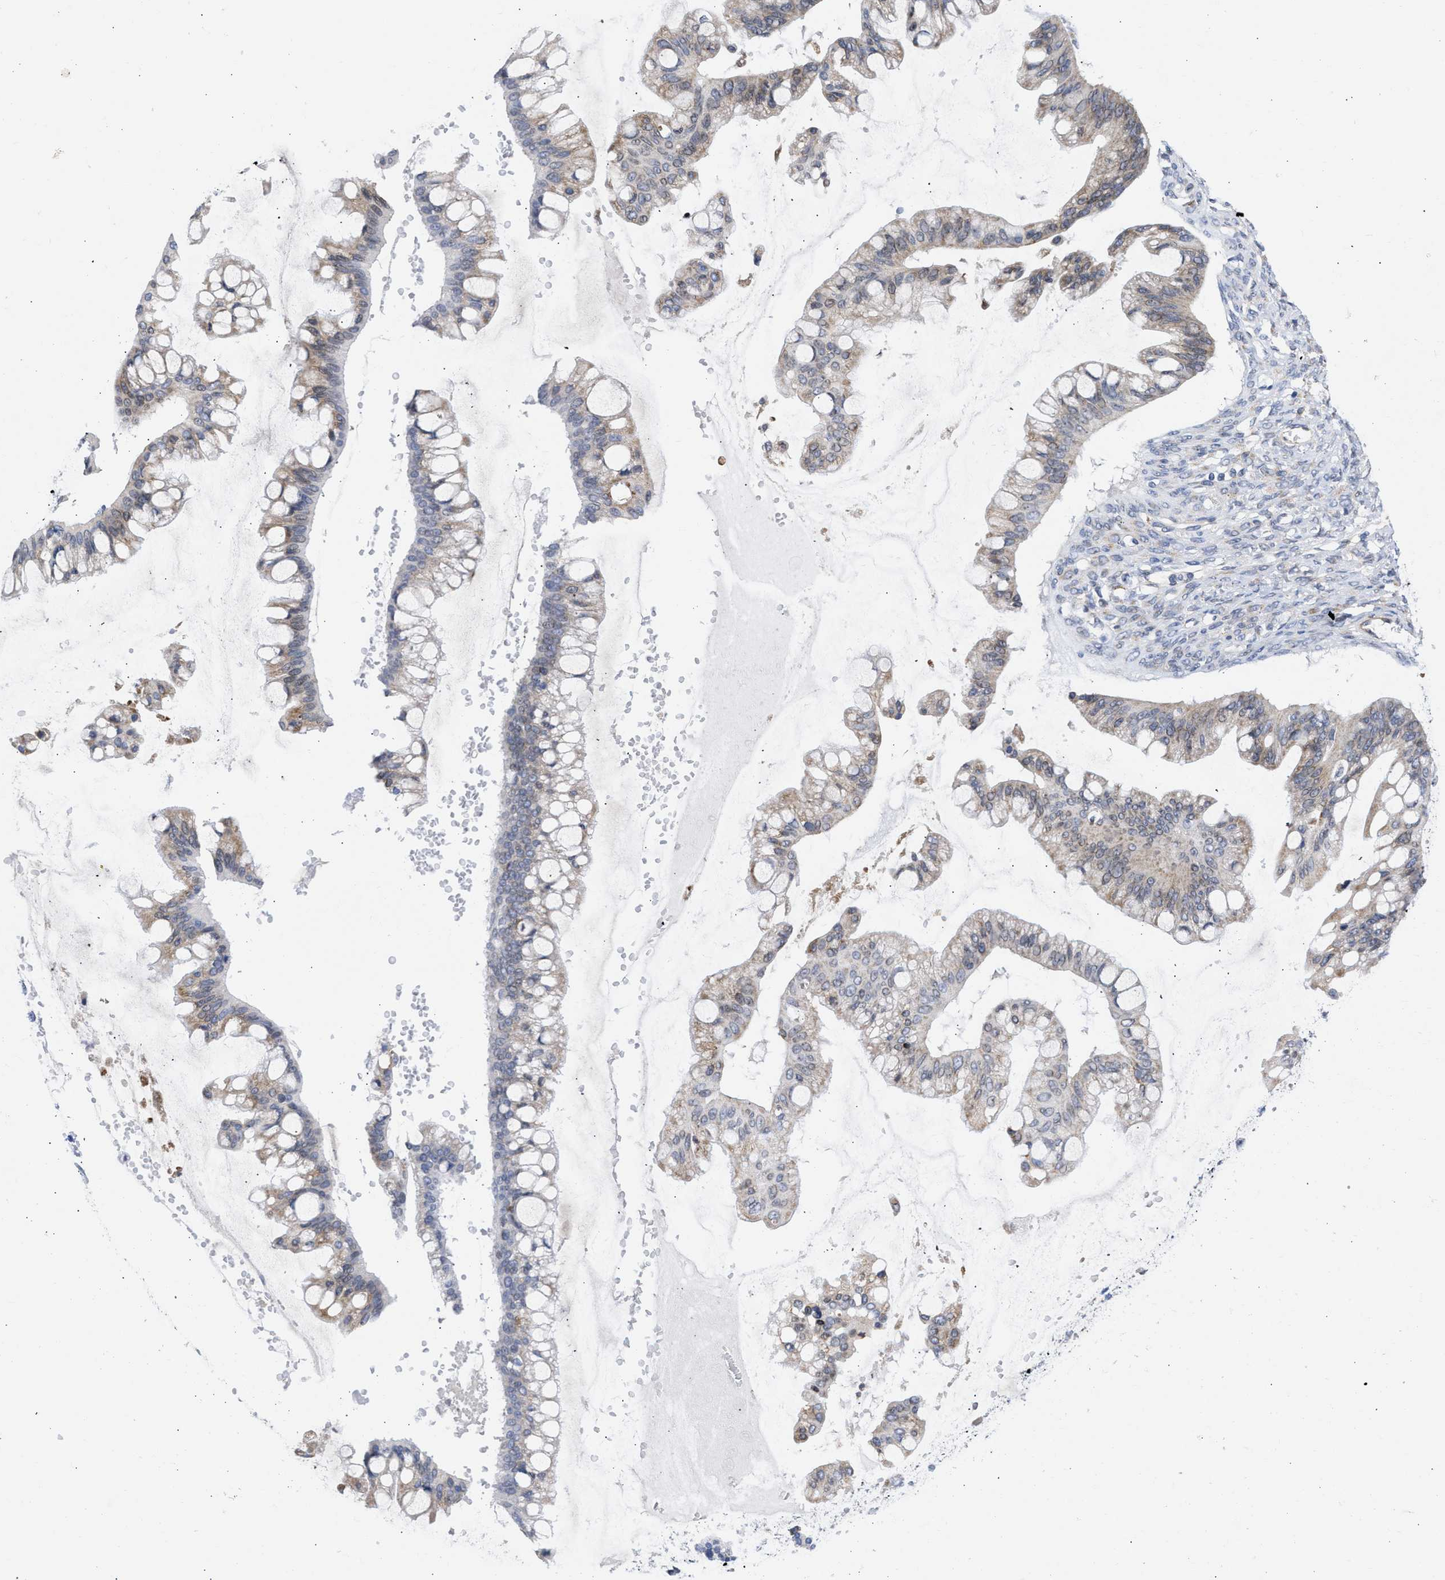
{"staining": {"intensity": "weak", "quantity": "25%-75%", "location": "cytoplasmic/membranous"}, "tissue": "ovarian cancer", "cell_type": "Tumor cells", "image_type": "cancer", "snomed": [{"axis": "morphology", "description": "Cystadenocarcinoma, mucinous, NOS"}, {"axis": "topography", "description": "Ovary"}], "caption": "Ovarian cancer stained for a protein demonstrates weak cytoplasmic/membranous positivity in tumor cells.", "gene": "NUP35", "patient": {"sex": "female", "age": 73}}